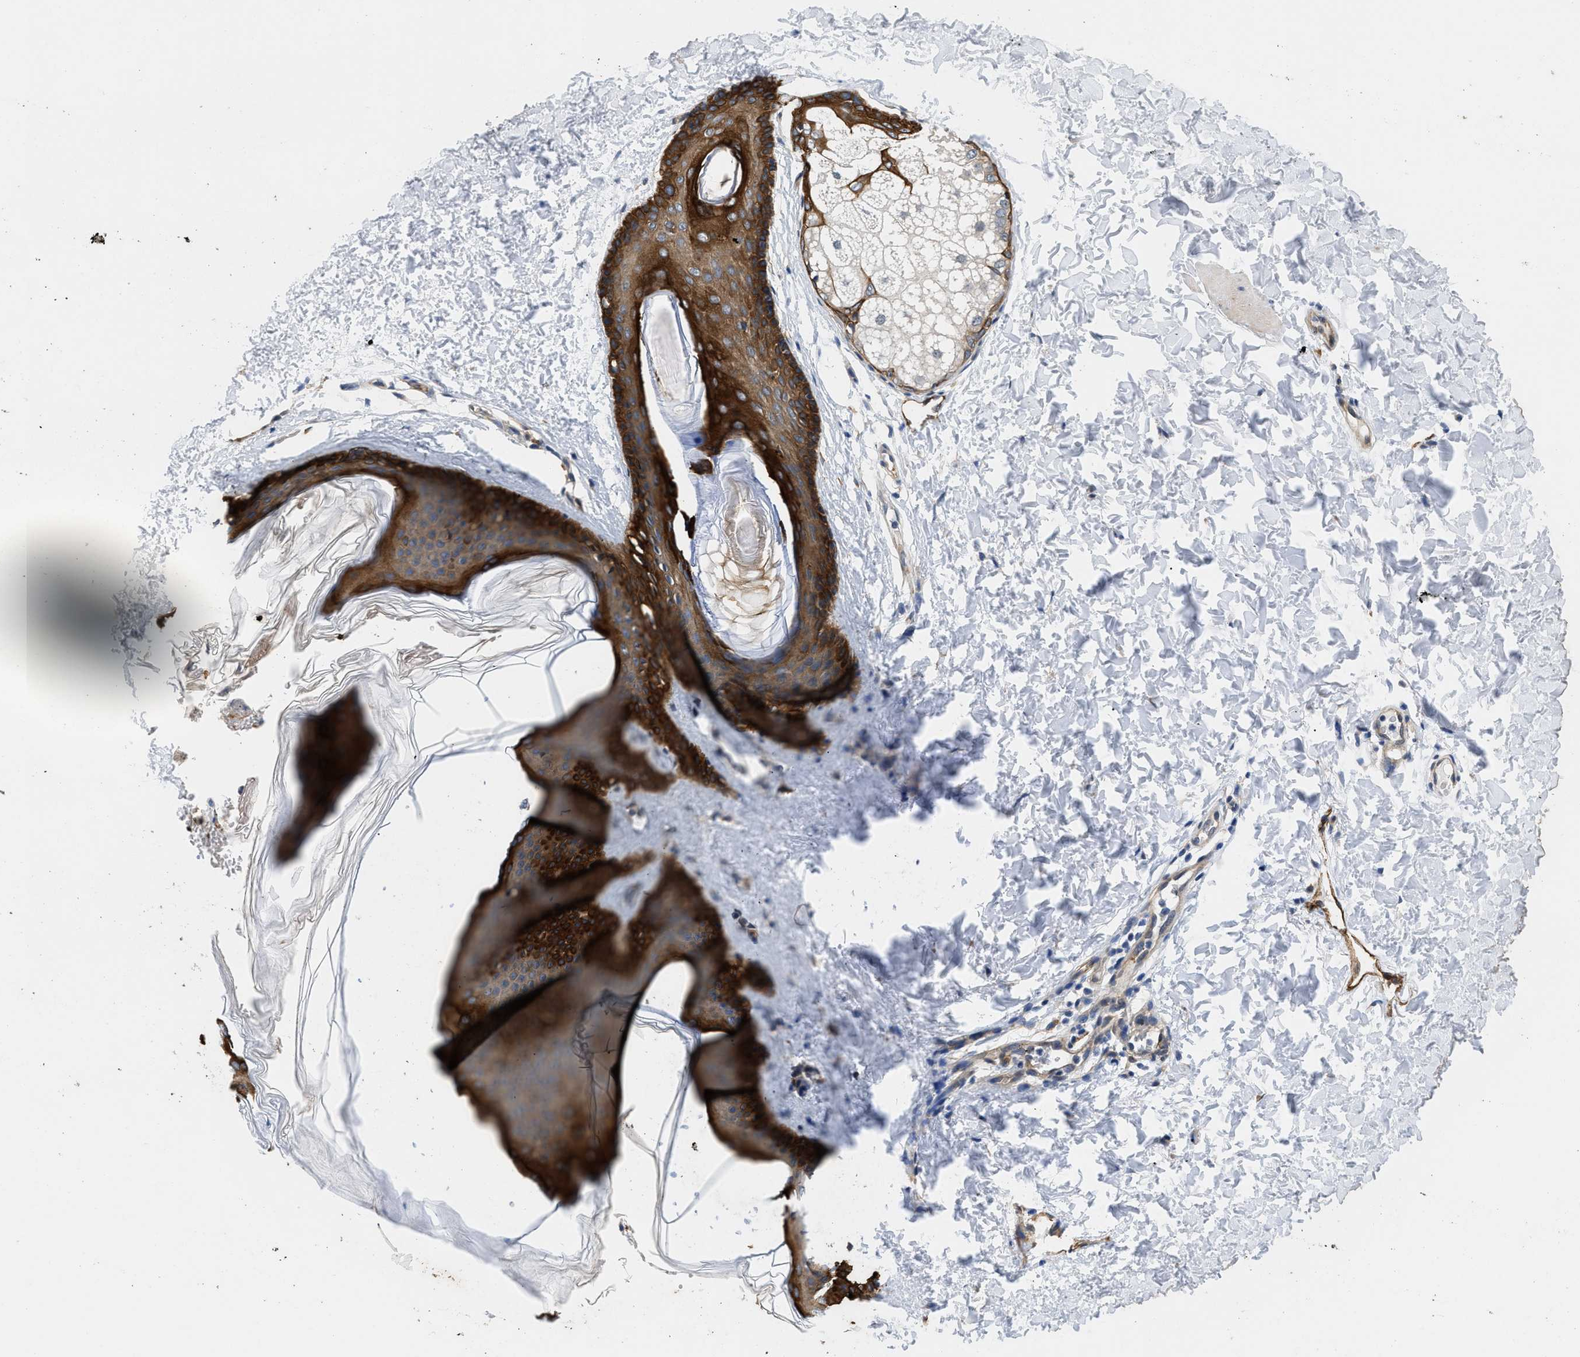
{"staining": {"intensity": "weak", "quantity": ">75%", "location": "cytoplasmic/membranous"}, "tissue": "skin", "cell_type": "Fibroblasts", "image_type": "normal", "snomed": [{"axis": "morphology", "description": "Normal tissue, NOS"}, {"axis": "topography", "description": "Skin"}], "caption": "IHC of benign human skin displays low levels of weak cytoplasmic/membranous staining in approximately >75% of fibroblasts.", "gene": "RAPH1", "patient": {"sex": "female", "age": 41}}